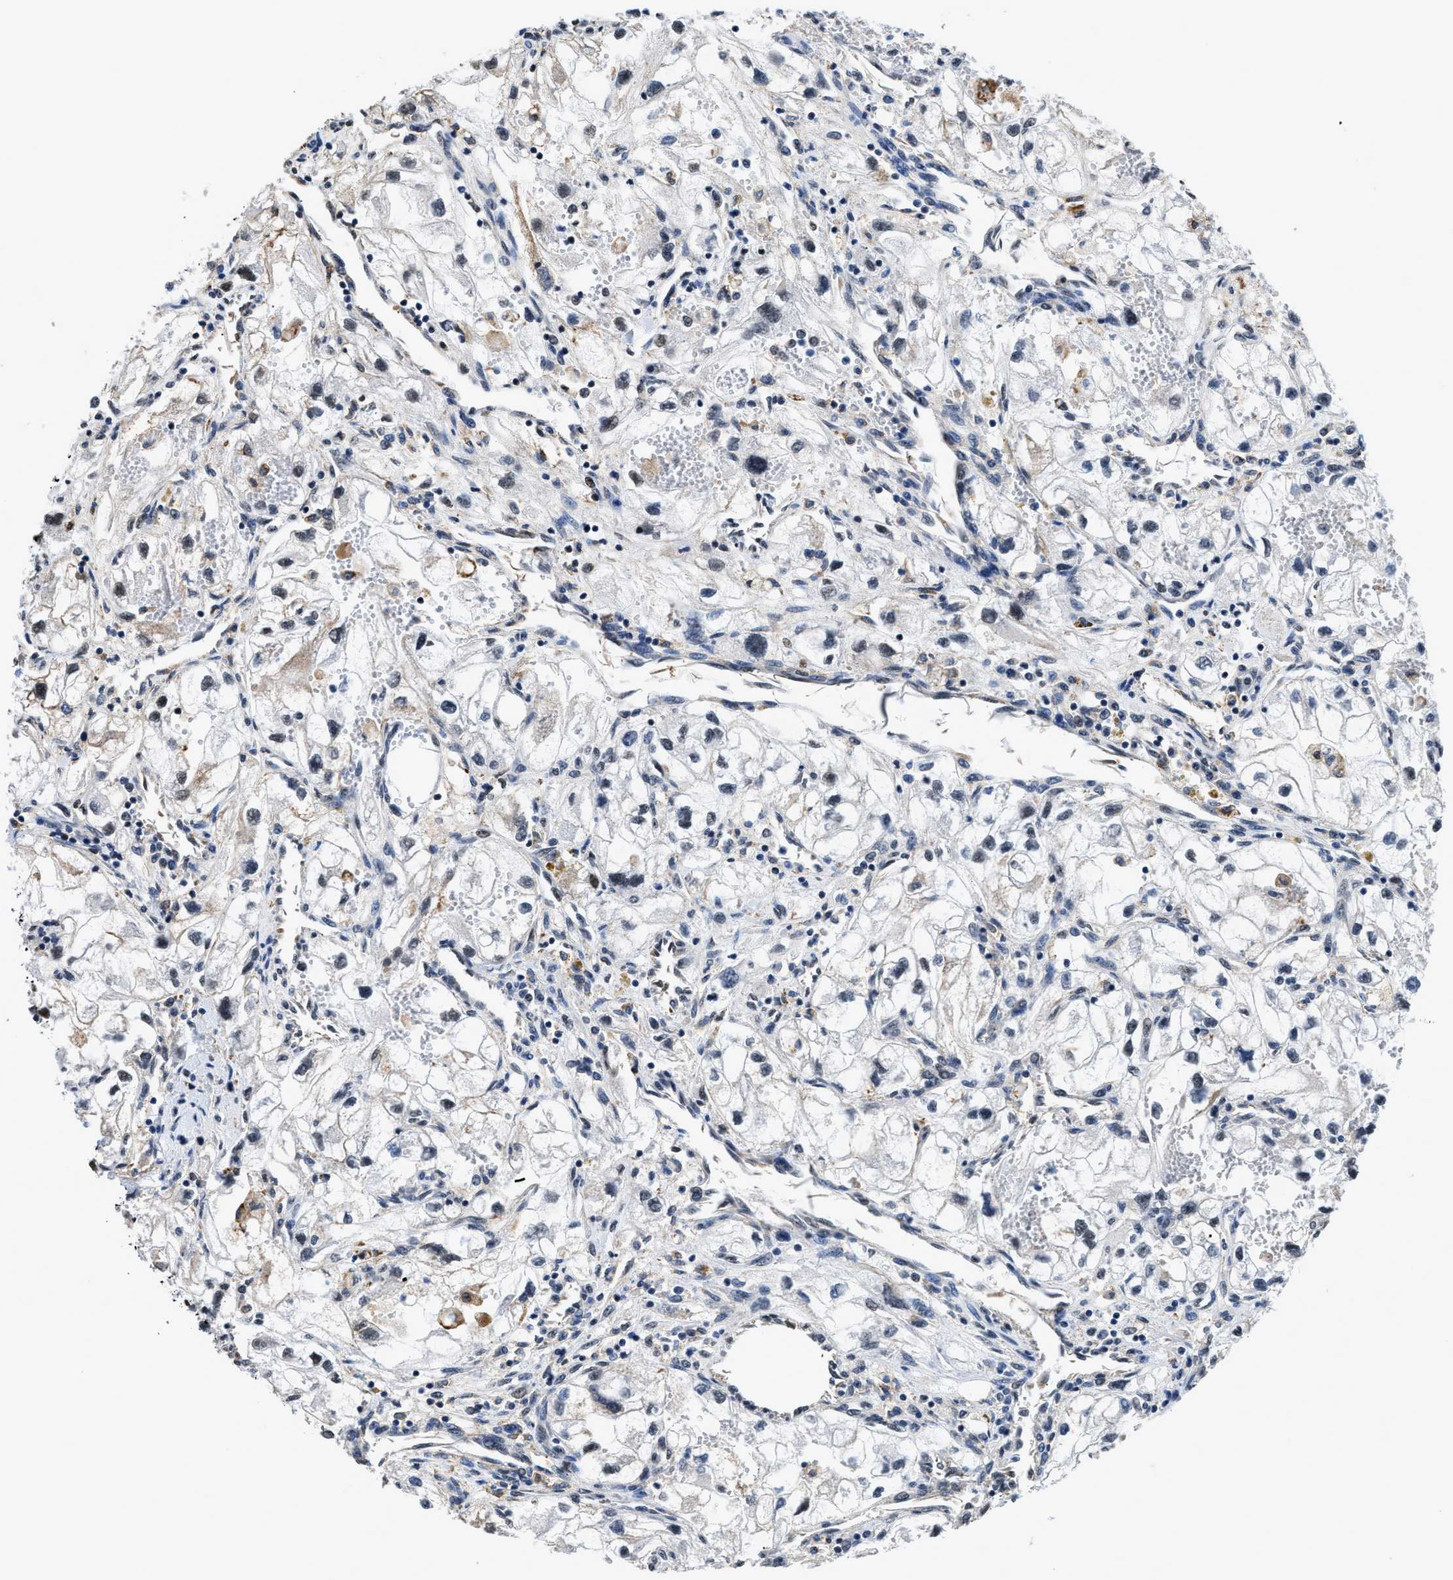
{"staining": {"intensity": "moderate", "quantity": "<25%", "location": "nuclear"}, "tissue": "renal cancer", "cell_type": "Tumor cells", "image_type": "cancer", "snomed": [{"axis": "morphology", "description": "Adenocarcinoma, NOS"}, {"axis": "topography", "description": "Kidney"}], "caption": "This micrograph reveals immunohistochemistry (IHC) staining of renal cancer, with low moderate nuclear expression in approximately <25% of tumor cells.", "gene": "HNRNPH2", "patient": {"sex": "female", "age": 70}}